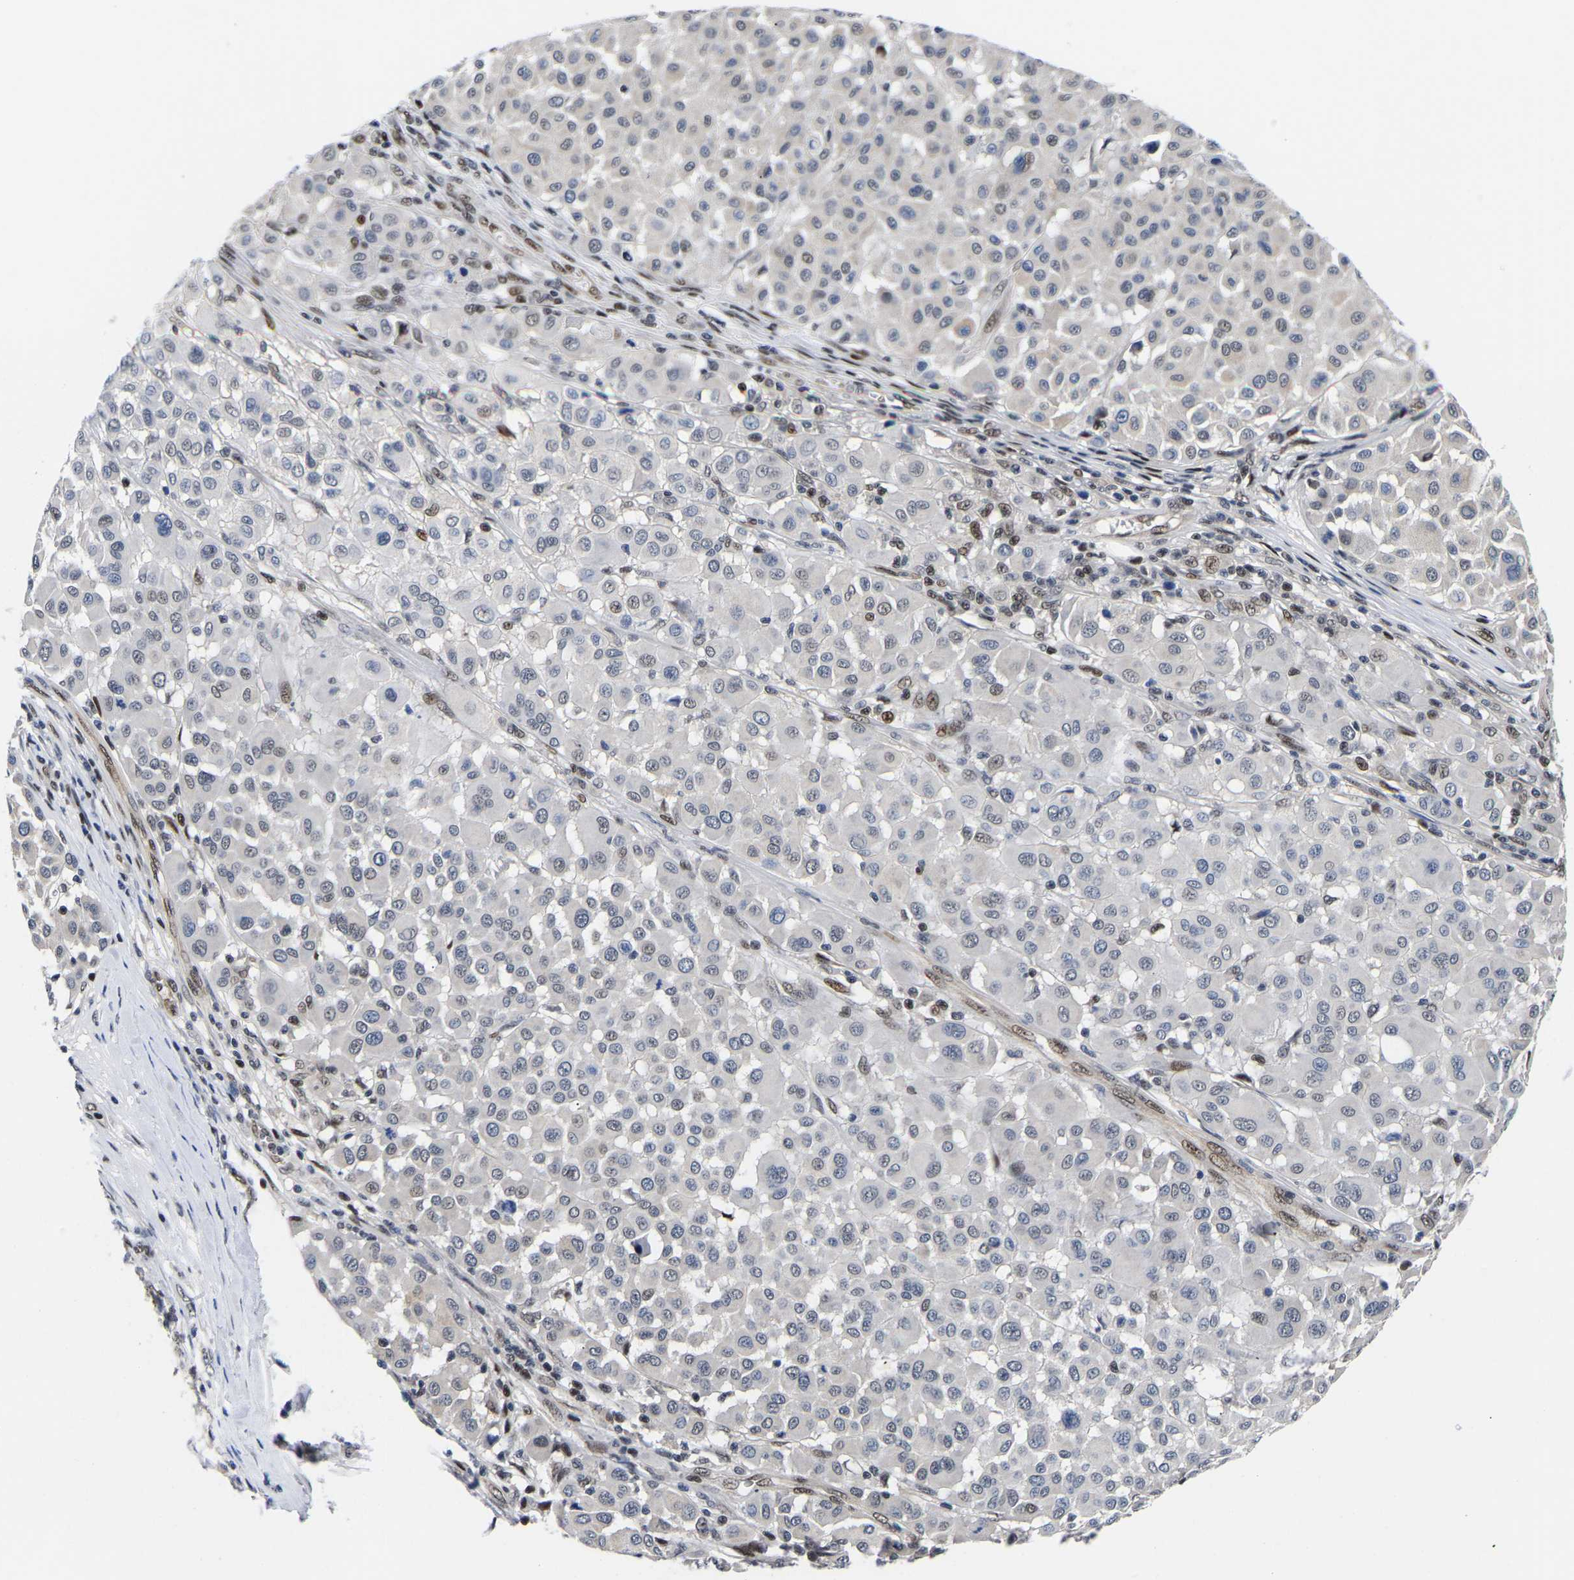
{"staining": {"intensity": "weak", "quantity": "<25%", "location": "nuclear"}, "tissue": "melanoma", "cell_type": "Tumor cells", "image_type": "cancer", "snomed": [{"axis": "morphology", "description": "Malignant melanoma, Metastatic site"}, {"axis": "topography", "description": "Soft tissue"}], "caption": "A high-resolution micrograph shows IHC staining of malignant melanoma (metastatic site), which demonstrates no significant positivity in tumor cells.", "gene": "PTRHD1", "patient": {"sex": "male", "age": 41}}